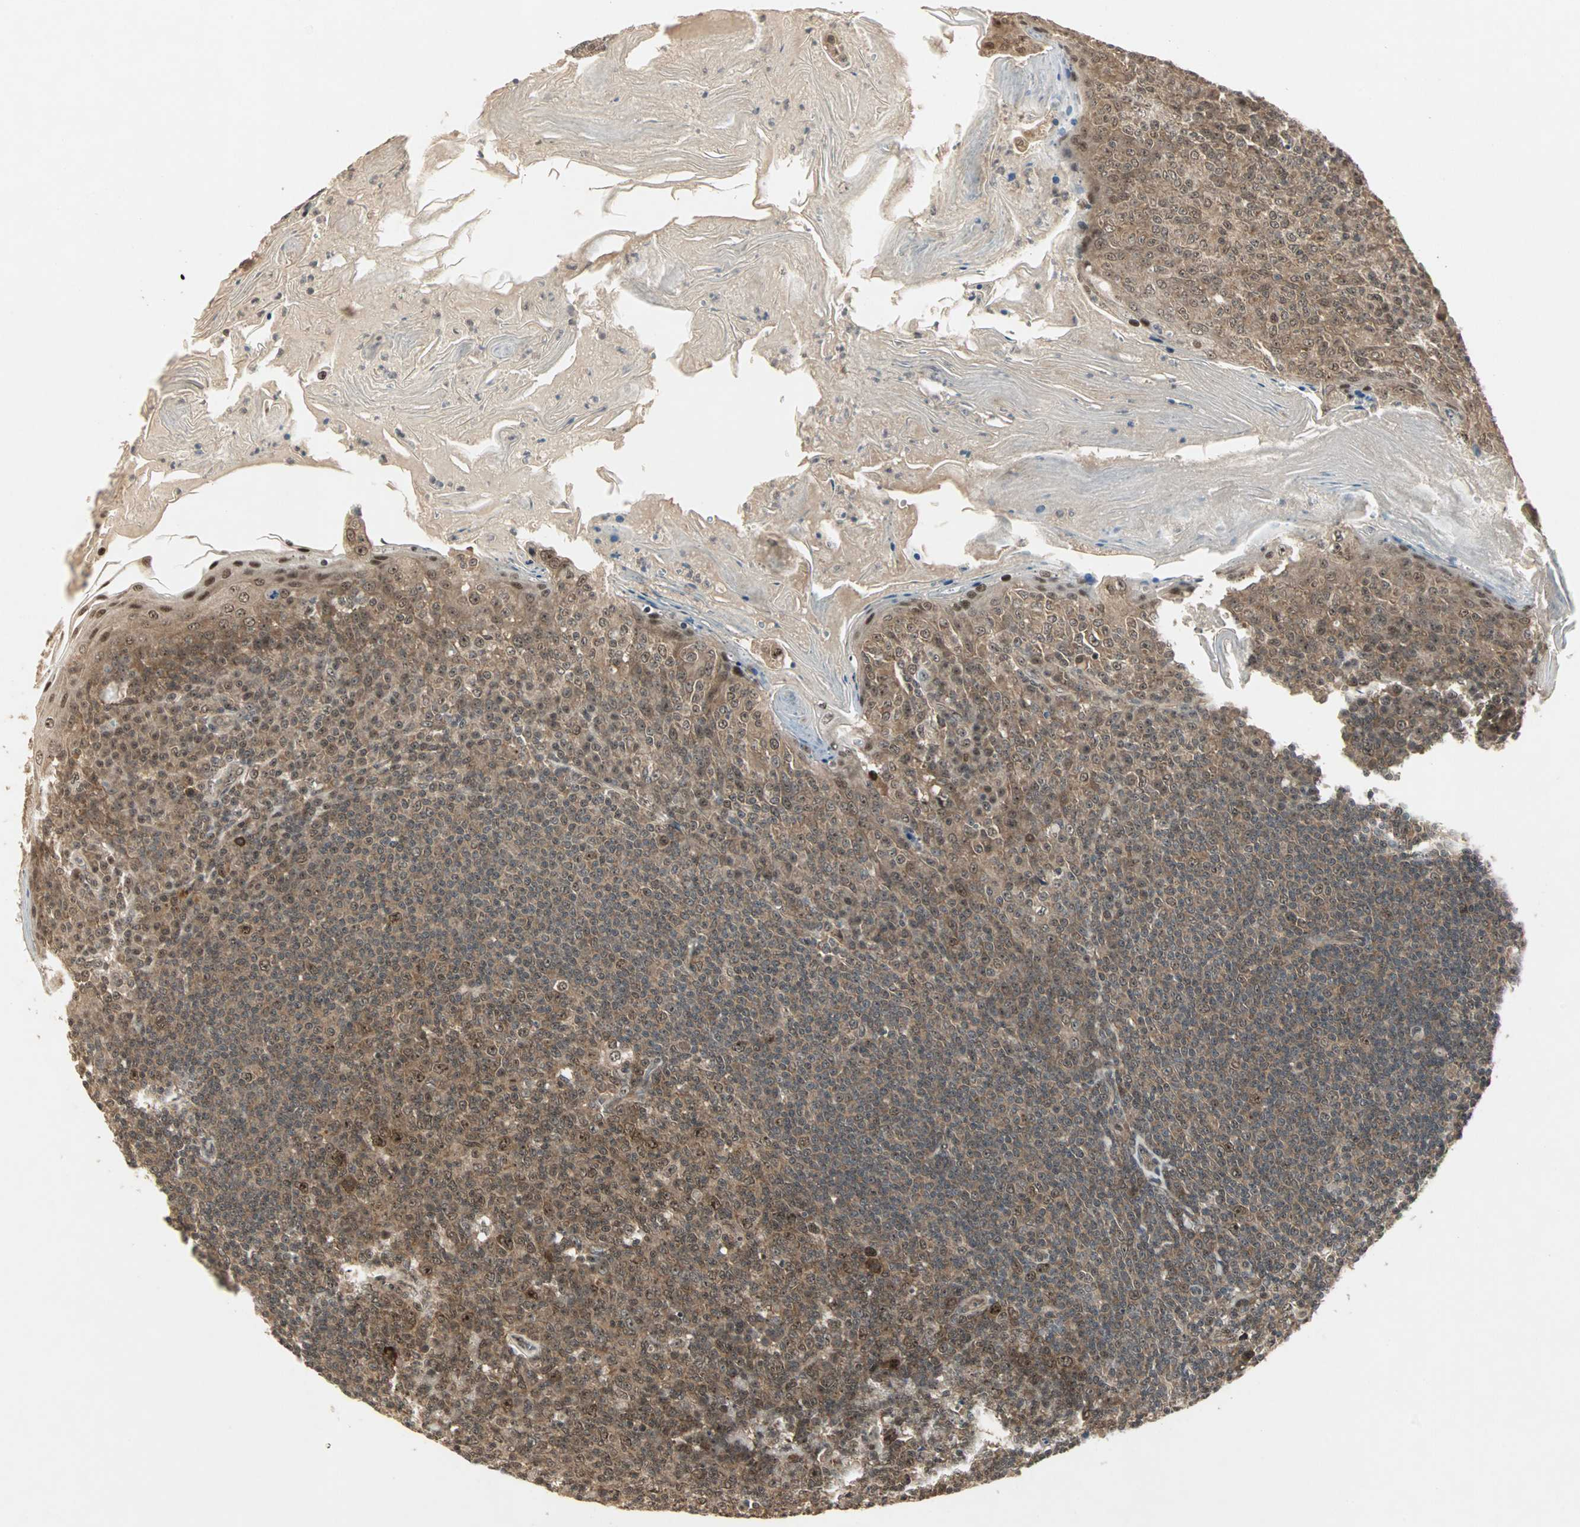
{"staining": {"intensity": "moderate", "quantity": ">75%", "location": "cytoplasmic/membranous,nuclear"}, "tissue": "tonsil", "cell_type": "Germinal center cells", "image_type": "normal", "snomed": [{"axis": "morphology", "description": "Normal tissue, NOS"}, {"axis": "topography", "description": "Tonsil"}], "caption": "A histopathology image showing moderate cytoplasmic/membranous,nuclear expression in approximately >75% of germinal center cells in unremarkable tonsil, as visualized by brown immunohistochemical staining.", "gene": "CSNK2B", "patient": {"sex": "male", "age": 31}}